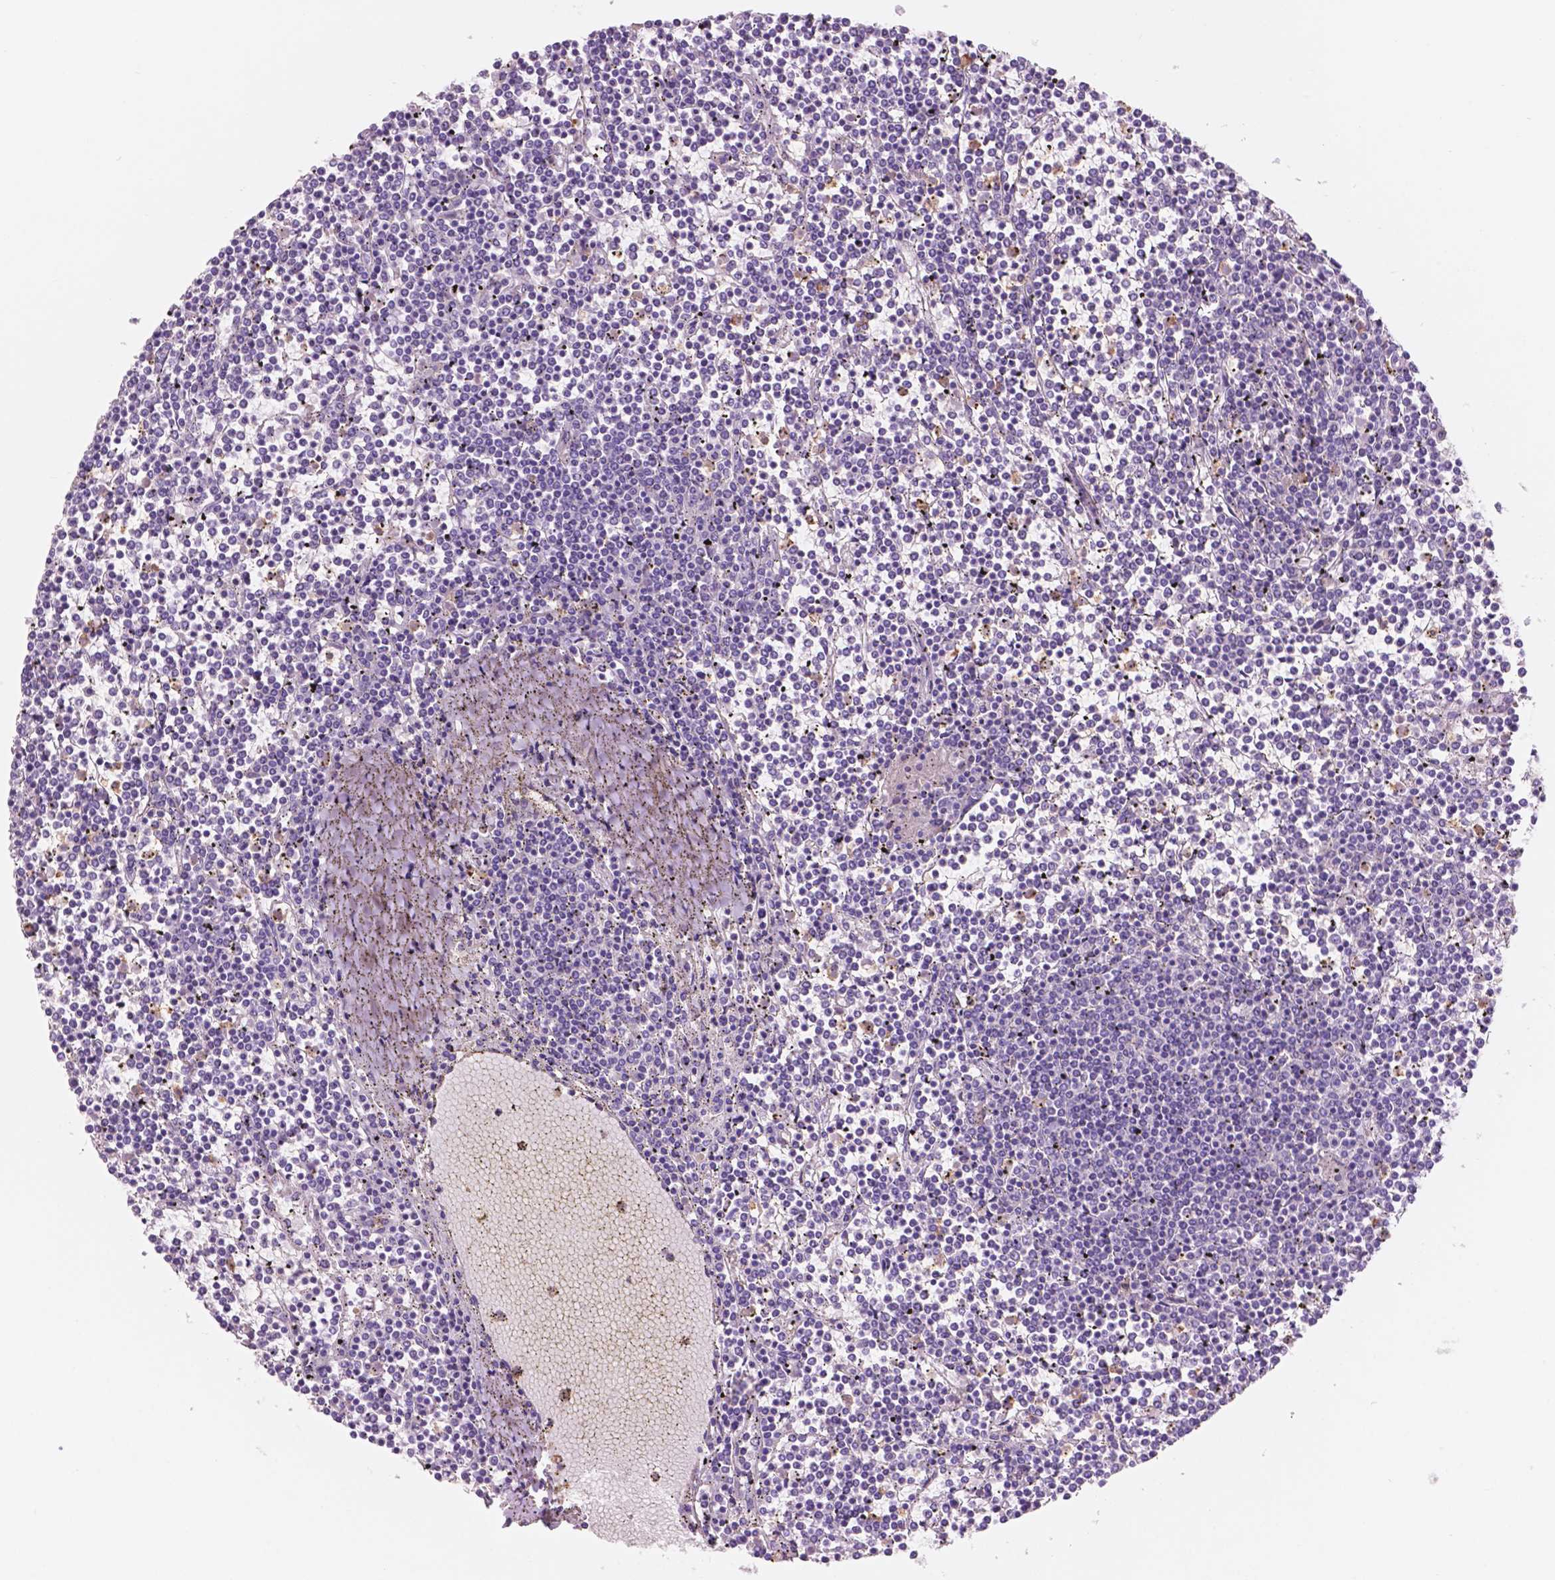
{"staining": {"intensity": "negative", "quantity": "none", "location": "none"}, "tissue": "lymphoma", "cell_type": "Tumor cells", "image_type": "cancer", "snomed": [{"axis": "morphology", "description": "Malignant lymphoma, non-Hodgkin's type, Low grade"}, {"axis": "topography", "description": "Spleen"}], "caption": "Low-grade malignant lymphoma, non-Hodgkin's type stained for a protein using IHC reveals no positivity tumor cells.", "gene": "CUZD1", "patient": {"sex": "female", "age": 19}}